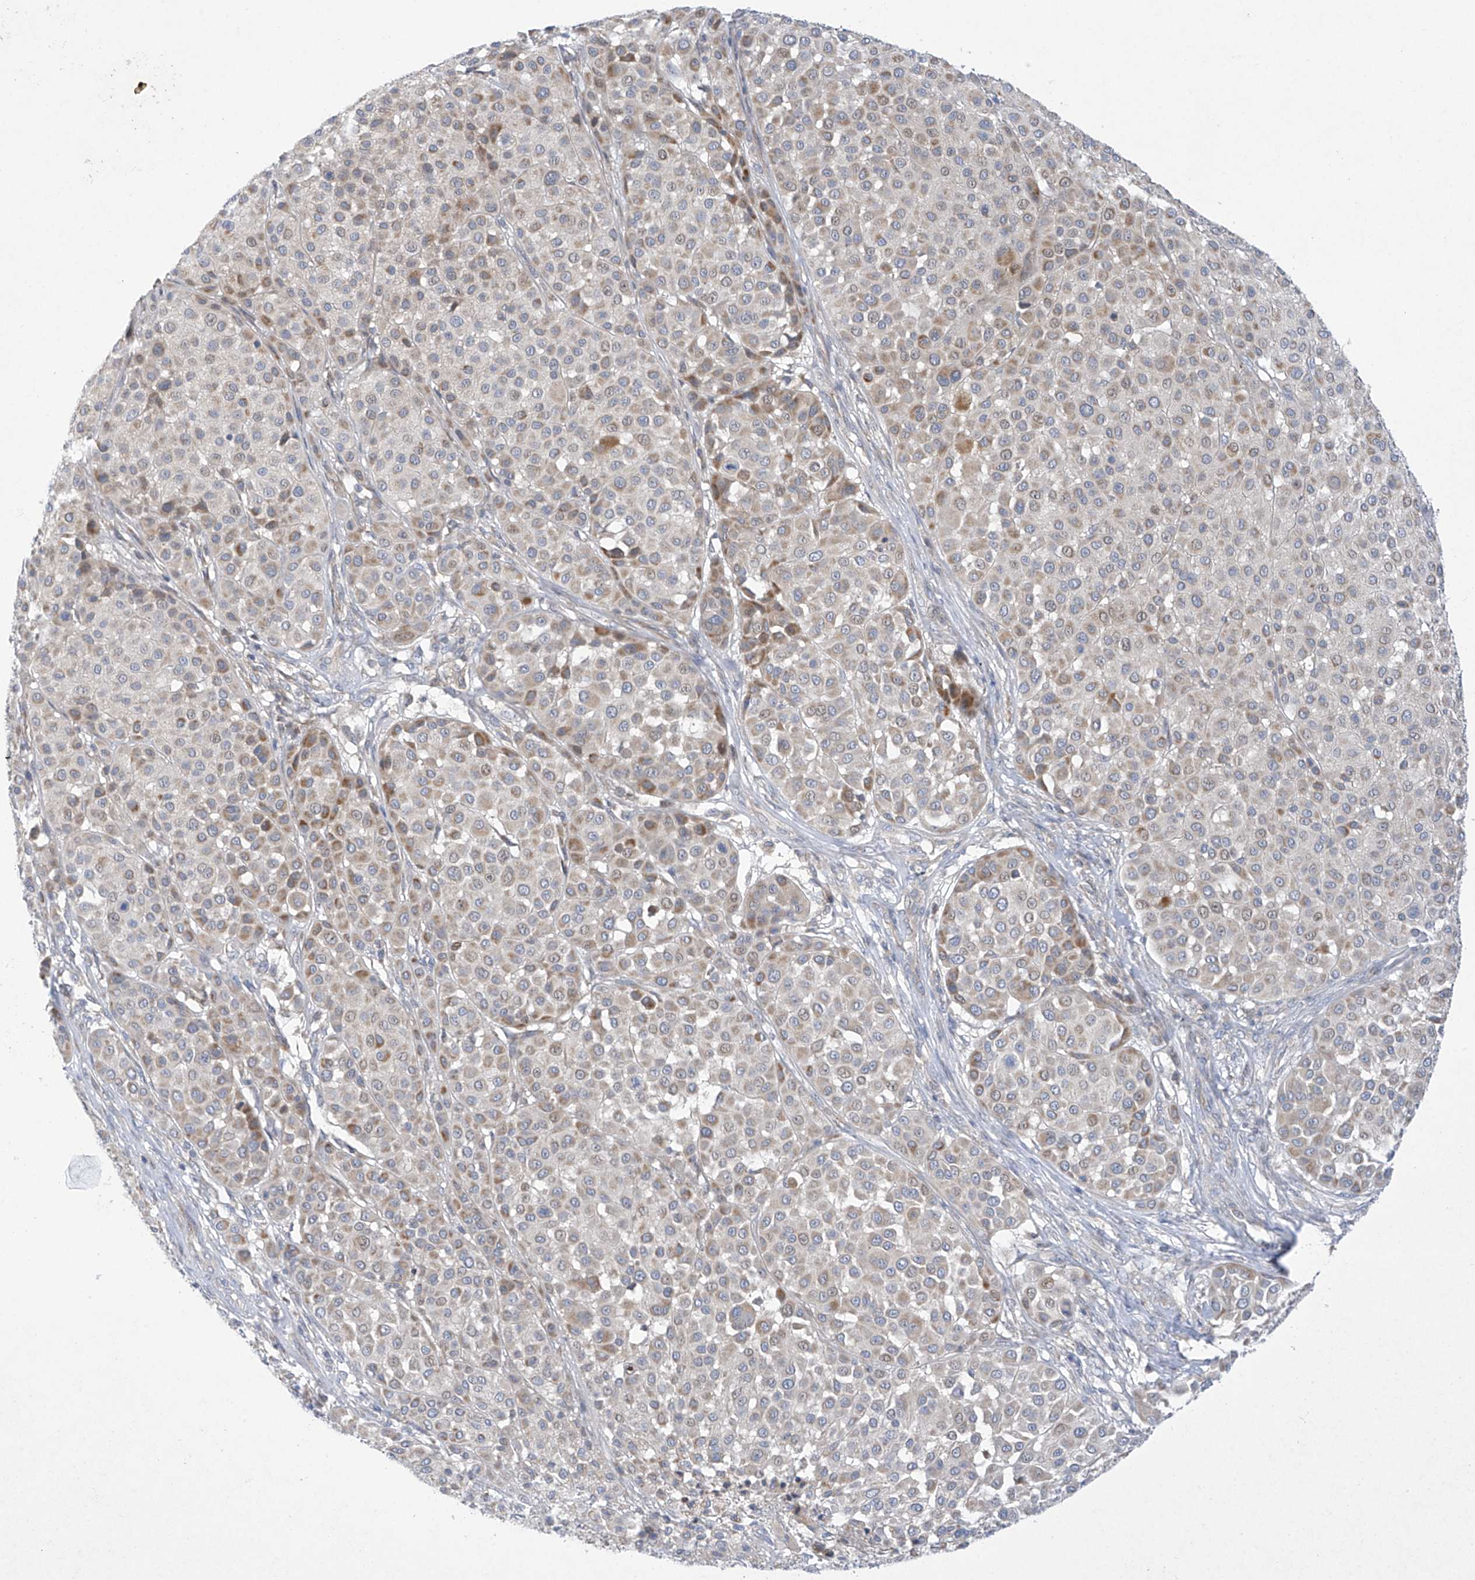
{"staining": {"intensity": "weak", "quantity": "<25%", "location": "cytoplasmic/membranous"}, "tissue": "melanoma", "cell_type": "Tumor cells", "image_type": "cancer", "snomed": [{"axis": "morphology", "description": "Malignant melanoma, Metastatic site"}, {"axis": "topography", "description": "Soft tissue"}], "caption": "The photomicrograph shows no staining of tumor cells in melanoma. The staining is performed using DAB (3,3'-diaminobenzidine) brown chromogen with nuclei counter-stained in using hematoxylin.", "gene": "METTL18", "patient": {"sex": "male", "age": 41}}